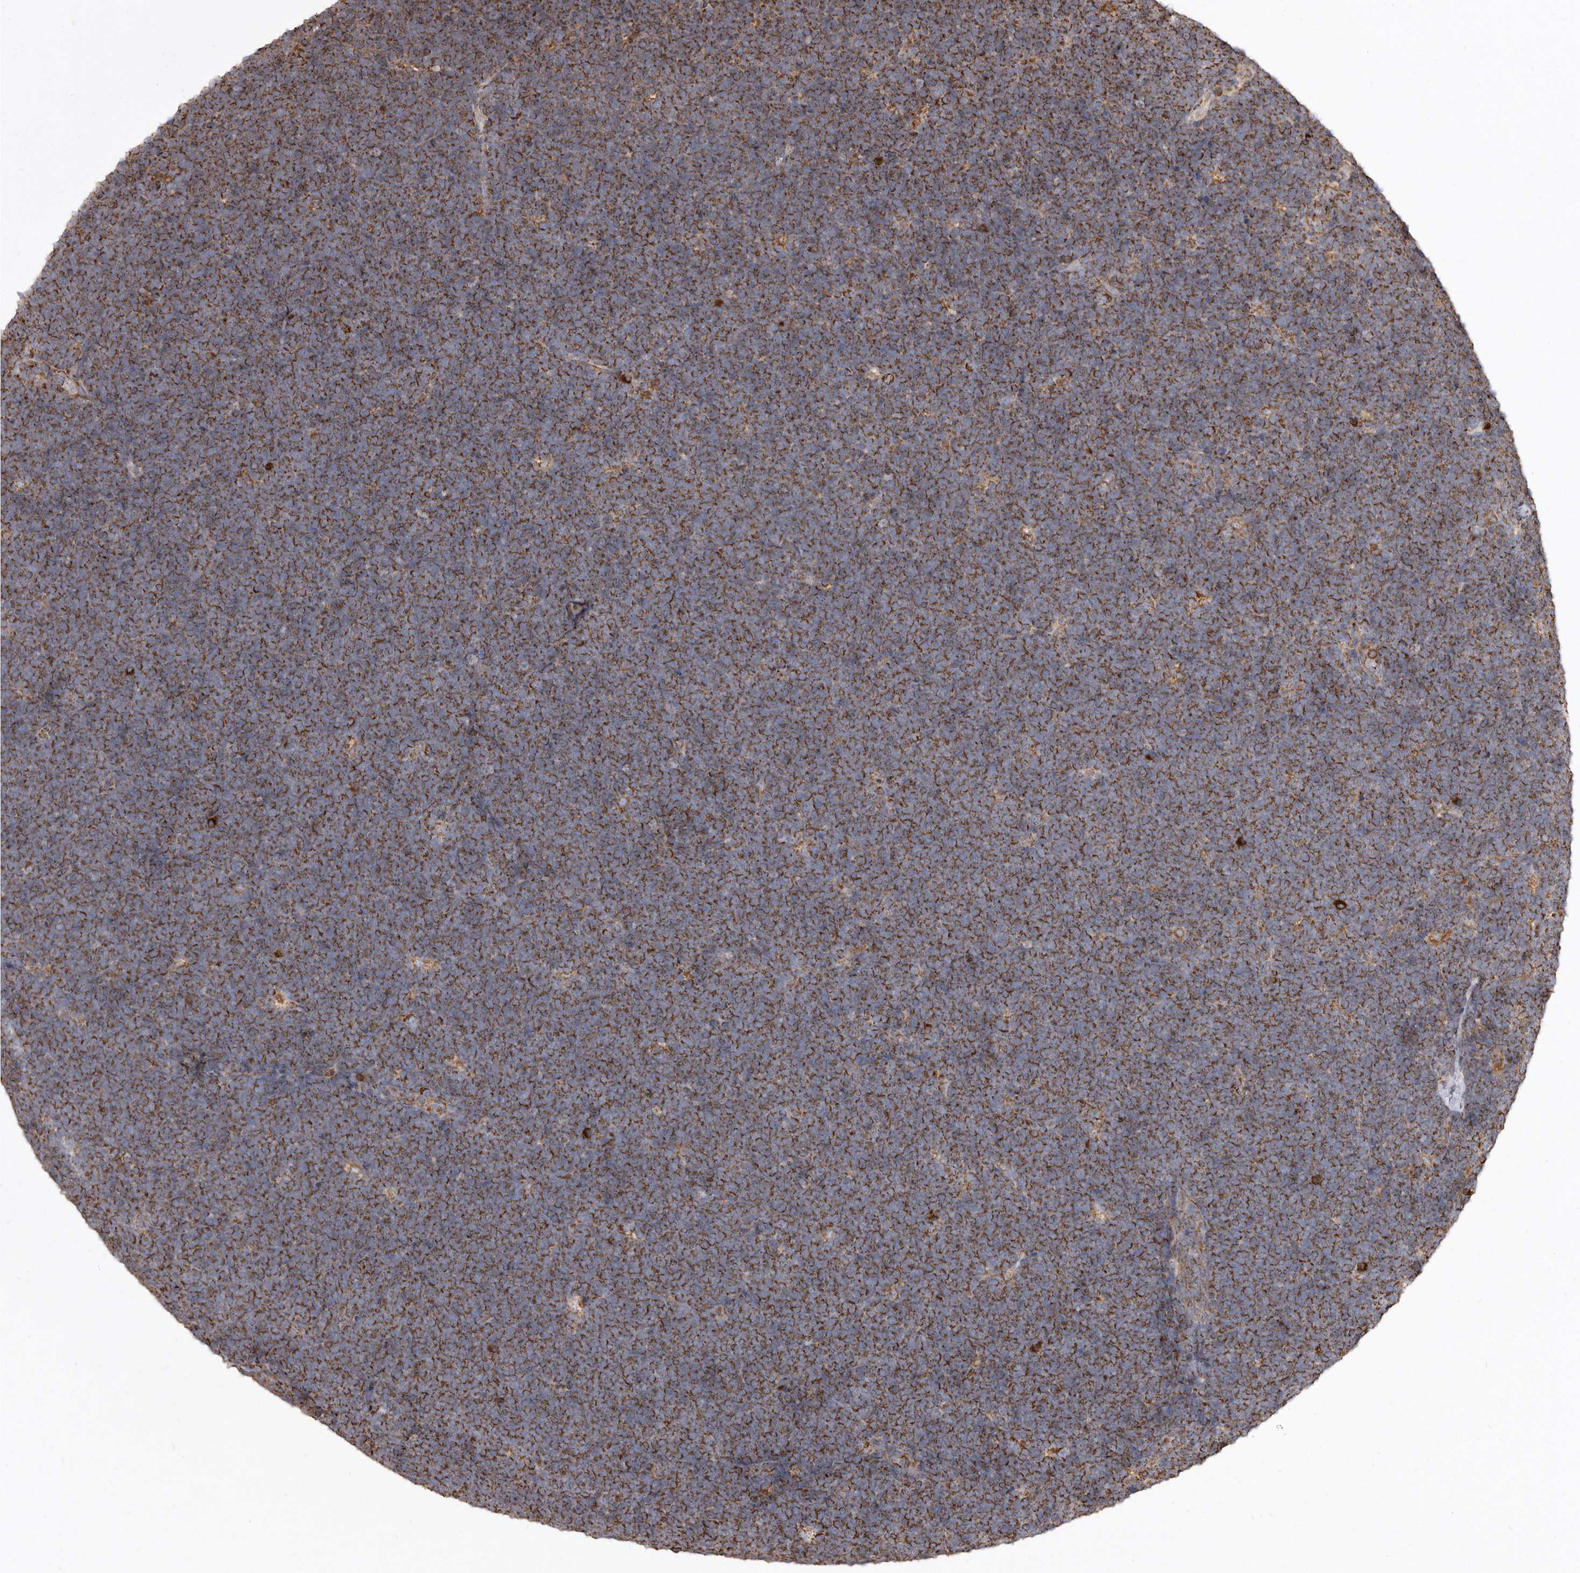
{"staining": {"intensity": "strong", "quantity": ">75%", "location": "cytoplasmic/membranous"}, "tissue": "lymphoma", "cell_type": "Tumor cells", "image_type": "cancer", "snomed": [{"axis": "morphology", "description": "Malignant lymphoma, non-Hodgkin's type, High grade"}, {"axis": "topography", "description": "Lymph node"}], "caption": "About >75% of tumor cells in human malignant lymphoma, non-Hodgkin's type (high-grade) exhibit strong cytoplasmic/membranous protein positivity as visualized by brown immunohistochemical staining.", "gene": "CDK5RAP3", "patient": {"sex": "male", "age": 13}}